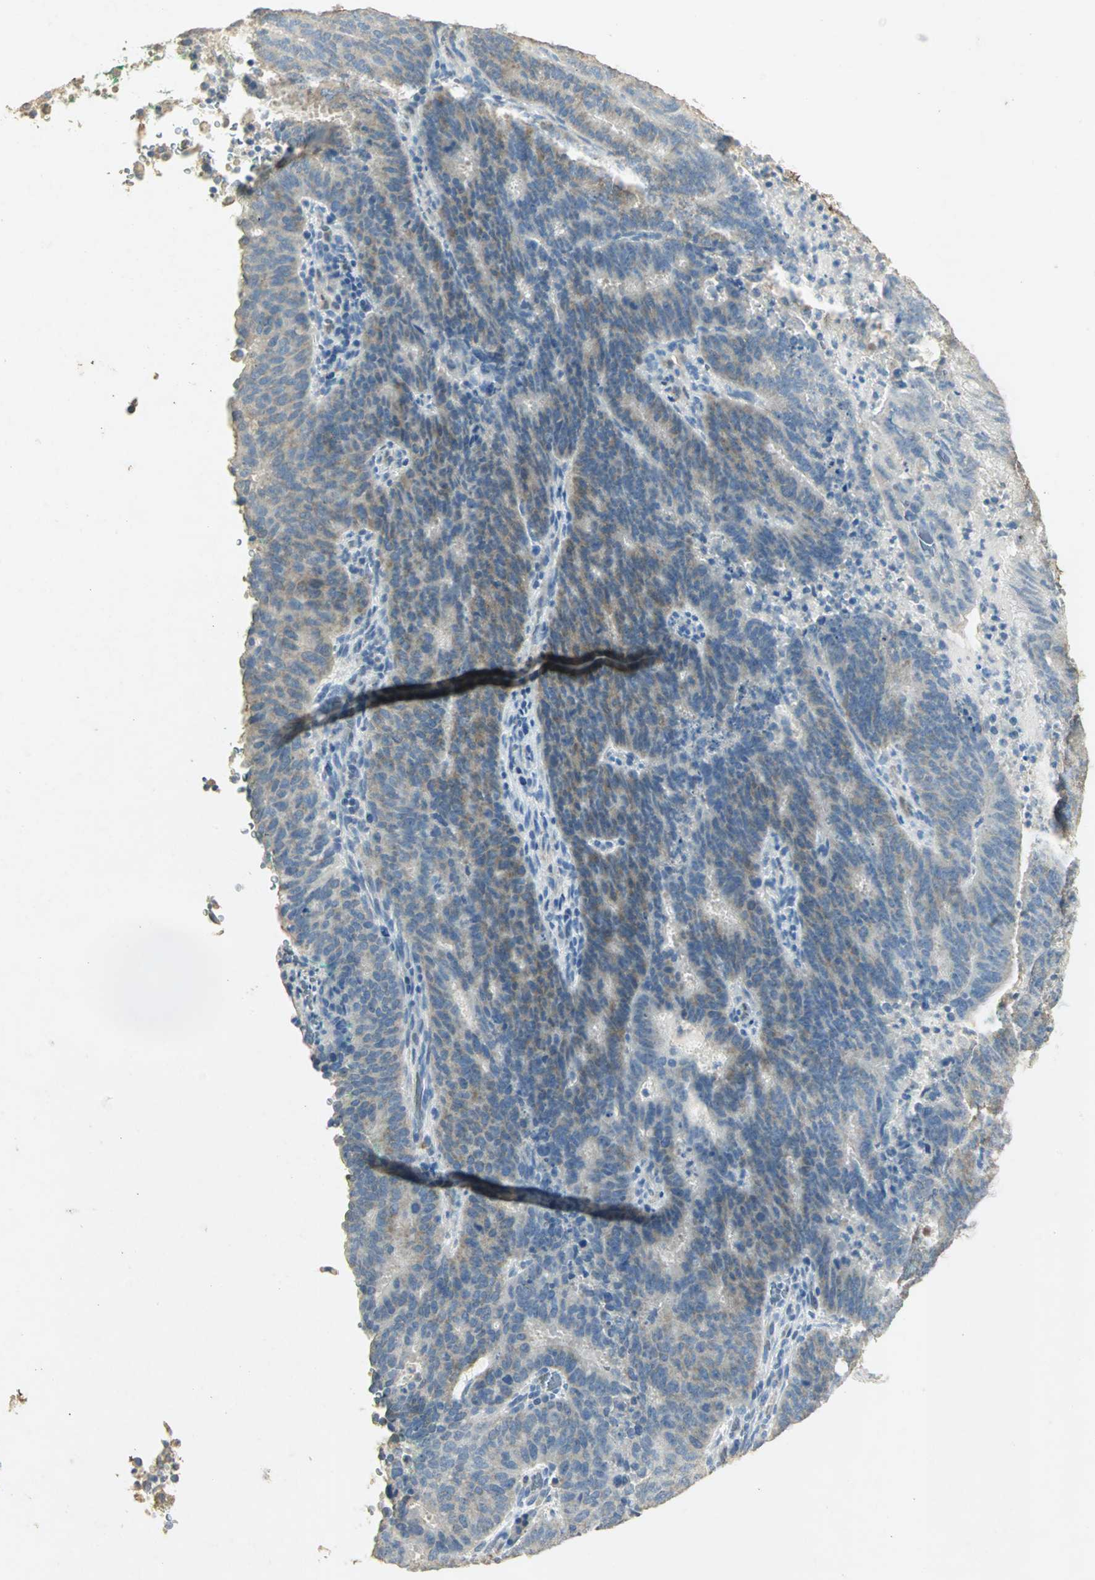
{"staining": {"intensity": "weak", "quantity": ">75%", "location": "cytoplasmic/membranous"}, "tissue": "cervical cancer", "cell_type": "Tumor cells", "image_type": "cancer", "snomed": [{"axis": "morphology", "description": "Adenocarcinoma, NOS"}, {"axis": "topography", "description": "Cervix"}], "caption": "Cervical adenocarcinoma was stained to show a protein in brown. There is low levels of weak cytoplasmic/membranous staining in approximately >75% of tumor cells.", "gene": "ASB9", "patient": {"sex": "female", "age": 44}}